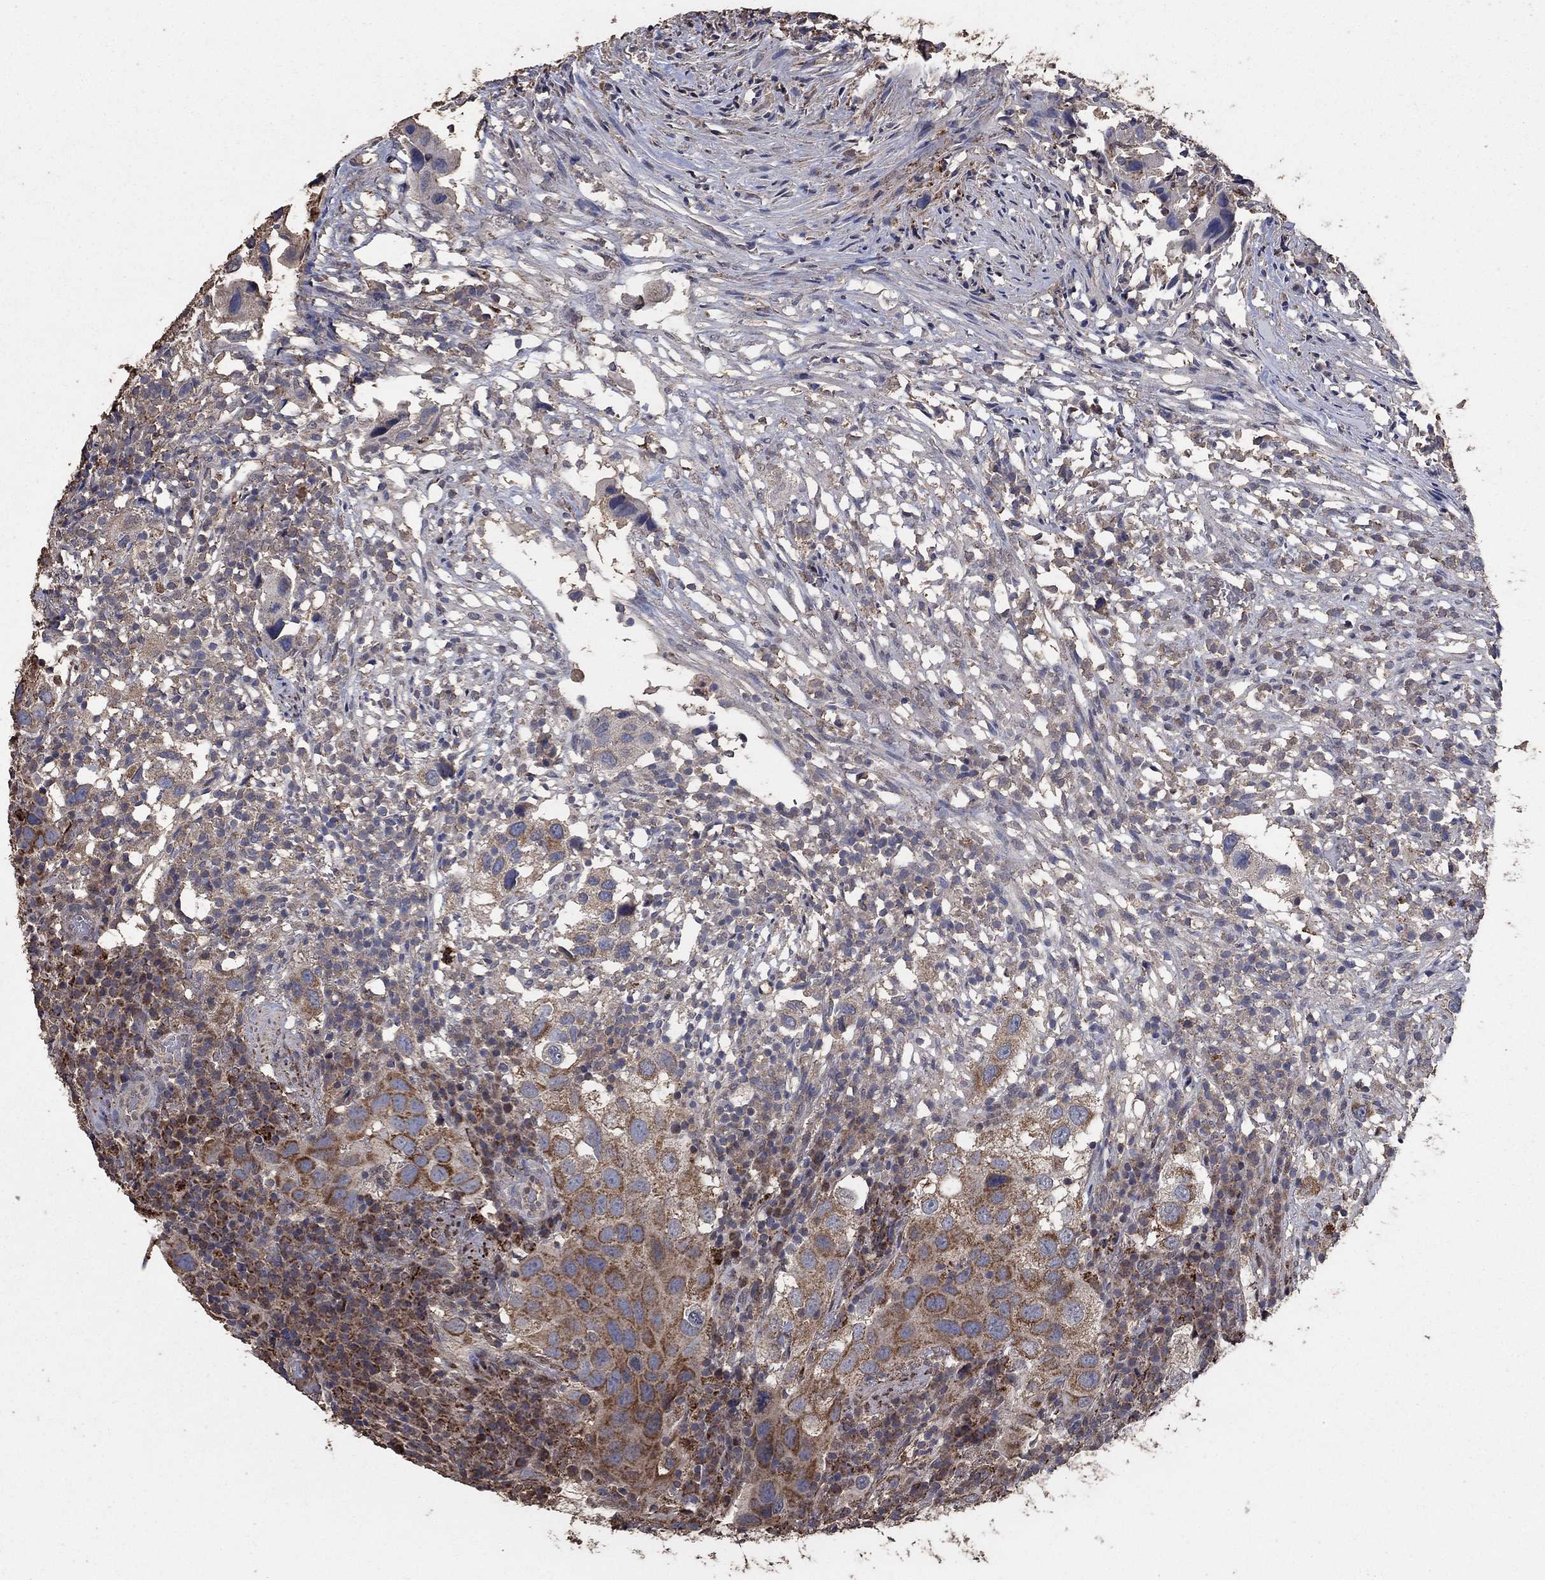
{"staining": {"intensity": "moderate", "quantity": "25%-75%", "location": "cytoplasmic/membranous"}, "tissue": "urothelial cancer", "cell_type": "Tumor cells", "image_type": "cancer", "snomed": [{"axis": "morphology", "description": "Urothelial carcinoma, High grade"}, {"axis": "topography", "description": "Urinary bladder"}], "caption": "About 25%-75% of tumor cells in human urothelial cancer exhibit moderate cytoplasmic/membranous protein staining as visualized by brown immunohistochemical staining.", "gene": "MRPS24", "patient": {"sex": "male", "age": 79}}